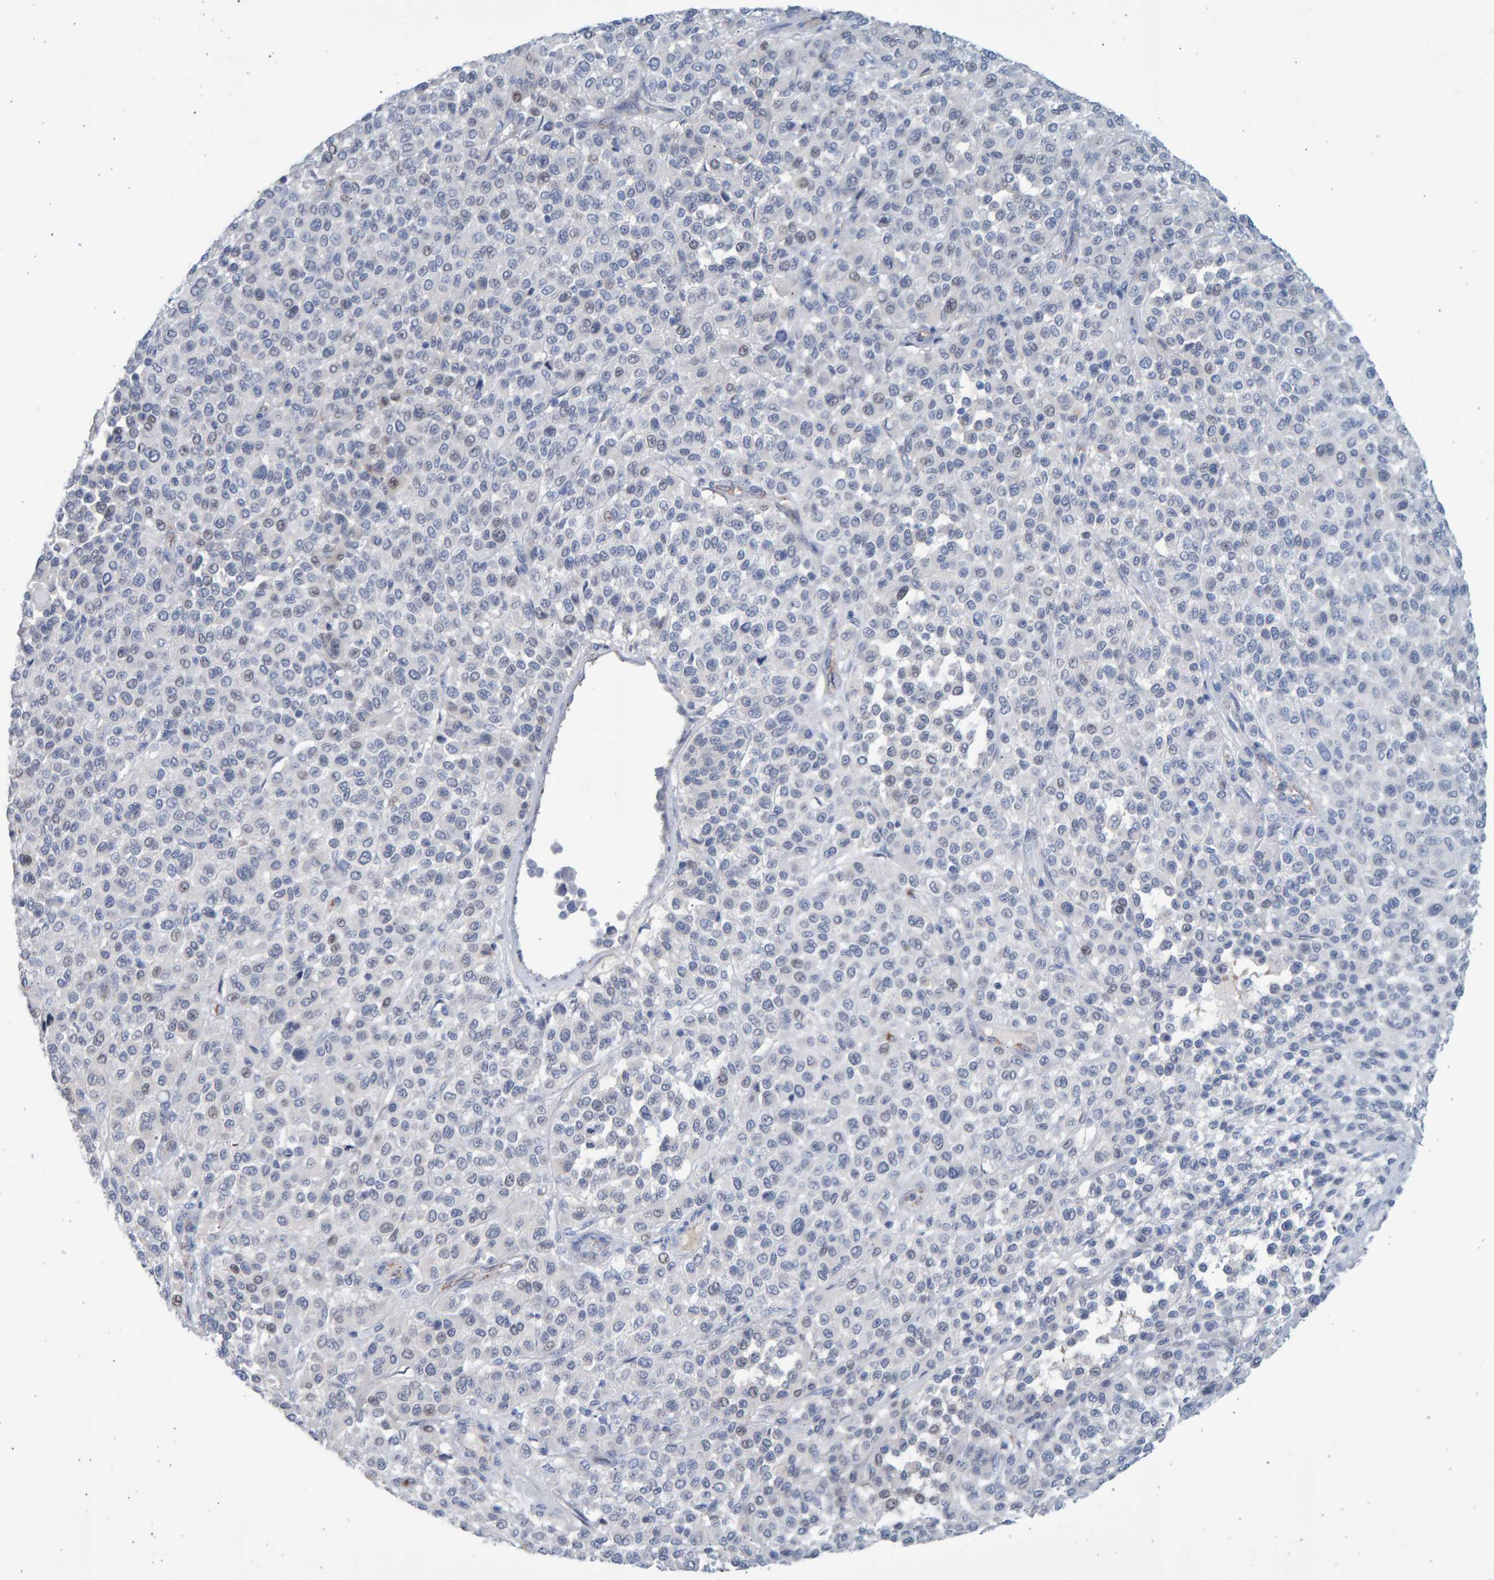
{"staining": {"intensity": "negative", "quantity": "none", "location": "none"}, "tissue": "melanoma", "cell_type": "Tumor cells", "image_type": "cancer", "snomed": [{"axis": "morphology", "description": "Malignant melanoma, Metastatic site"}, {"axis": "topography", "description": "Pancreas"}], "caption": "Human melanoma stained for a protein using IHC exhibits no staining in tumor cells.", "gene": "SLC34A3", "patient": {"sex": "female", "age": 30}}